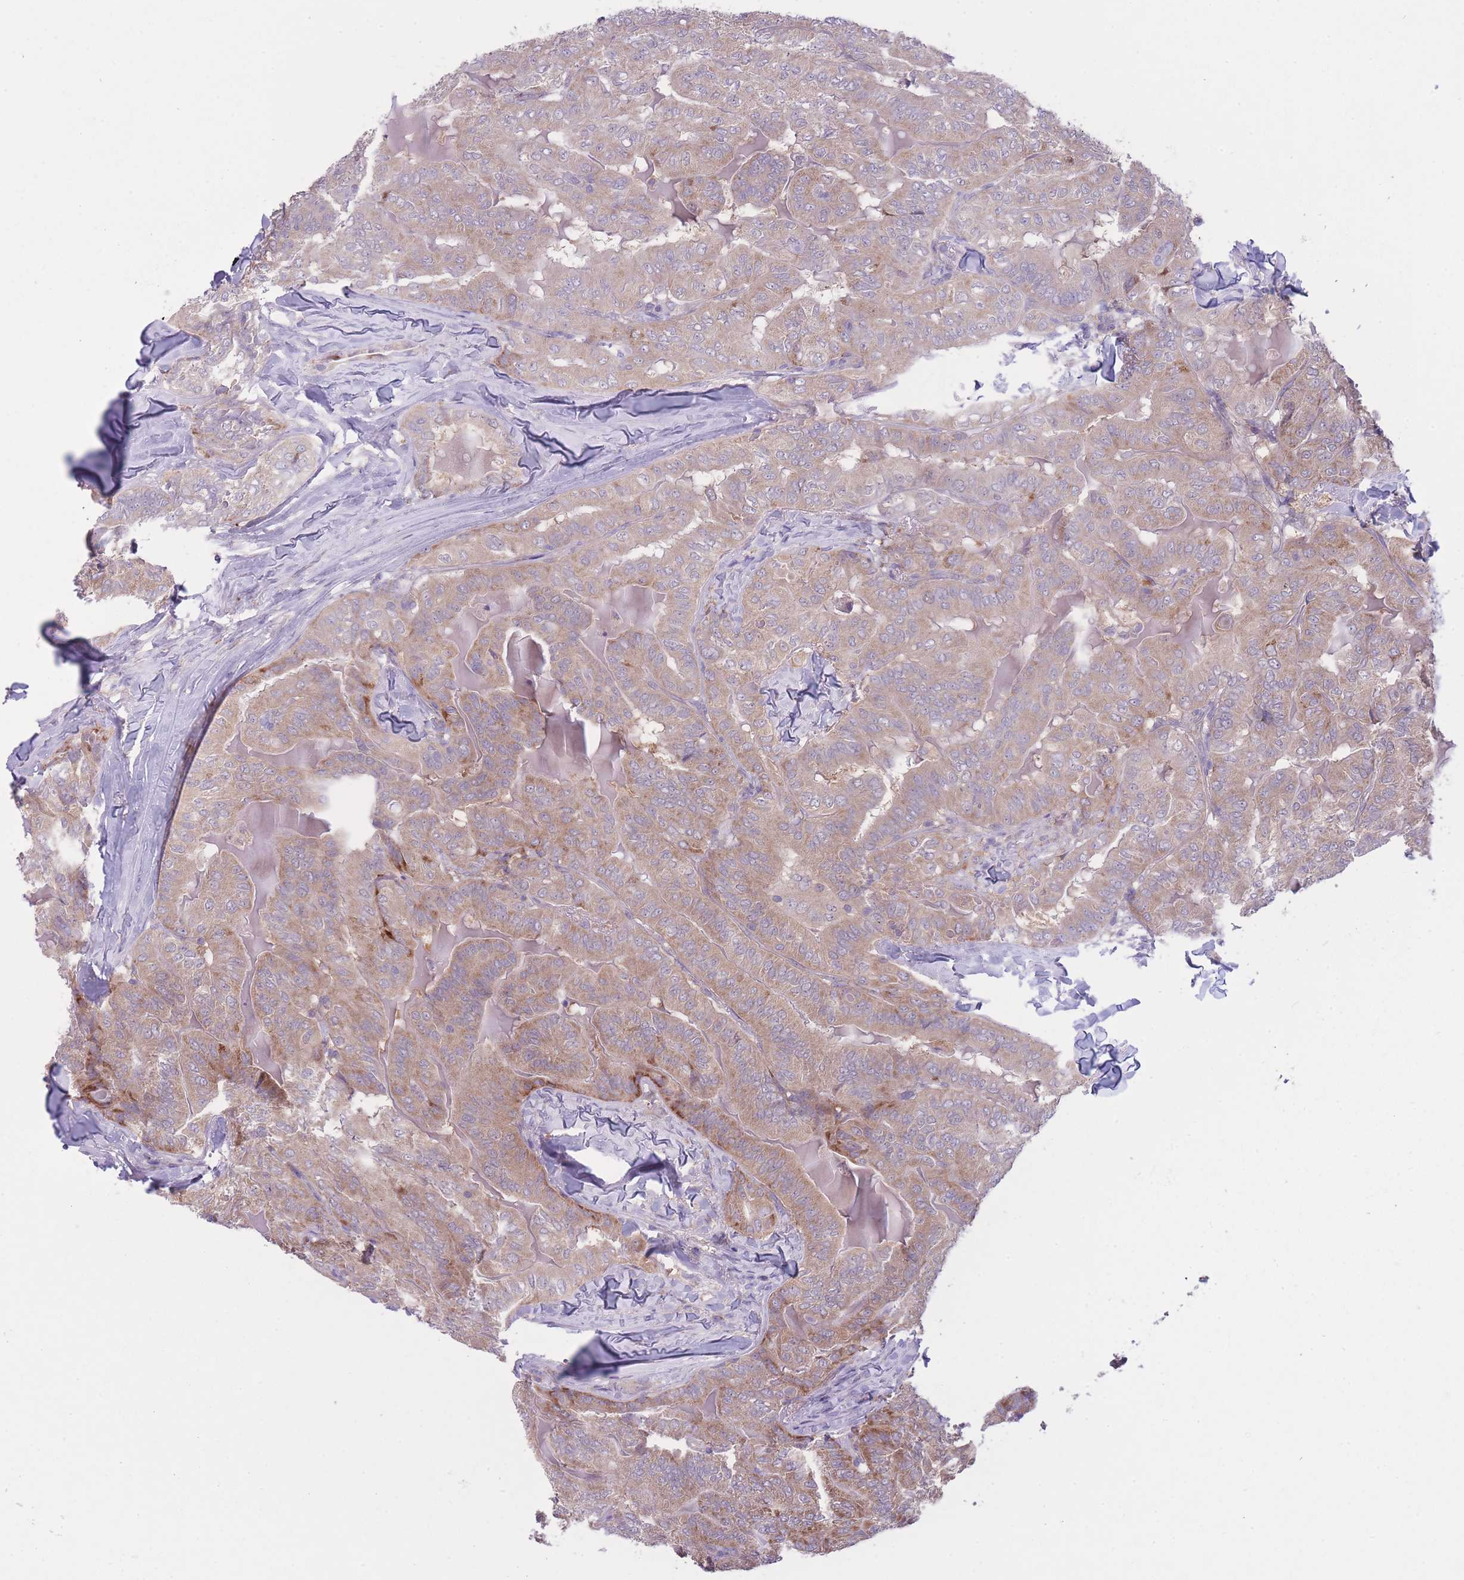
{"staining": {"intensity": "moderate", "quantity": ">75%", "location": "cytoplasmic/membranous"}, "tissue": "thyroid cancer", "cell_type": "Tumor cells", "image_type": "cancer", "snomed": [{"axis": "morphology", "description": "Papillary adenocarcinoma, NOS"}, {"axis": "topography", "description": "Thyroid gland"}], "caption": "Immunohistochemistry of thyroid cancer (papillary adenocarcinoma) displays medium levels of moderate cytoplasmic/membranous staining in about >75% of tumor cells.", "gene": "CCT6B", "patient": {"sex": "female", "age": 68}}